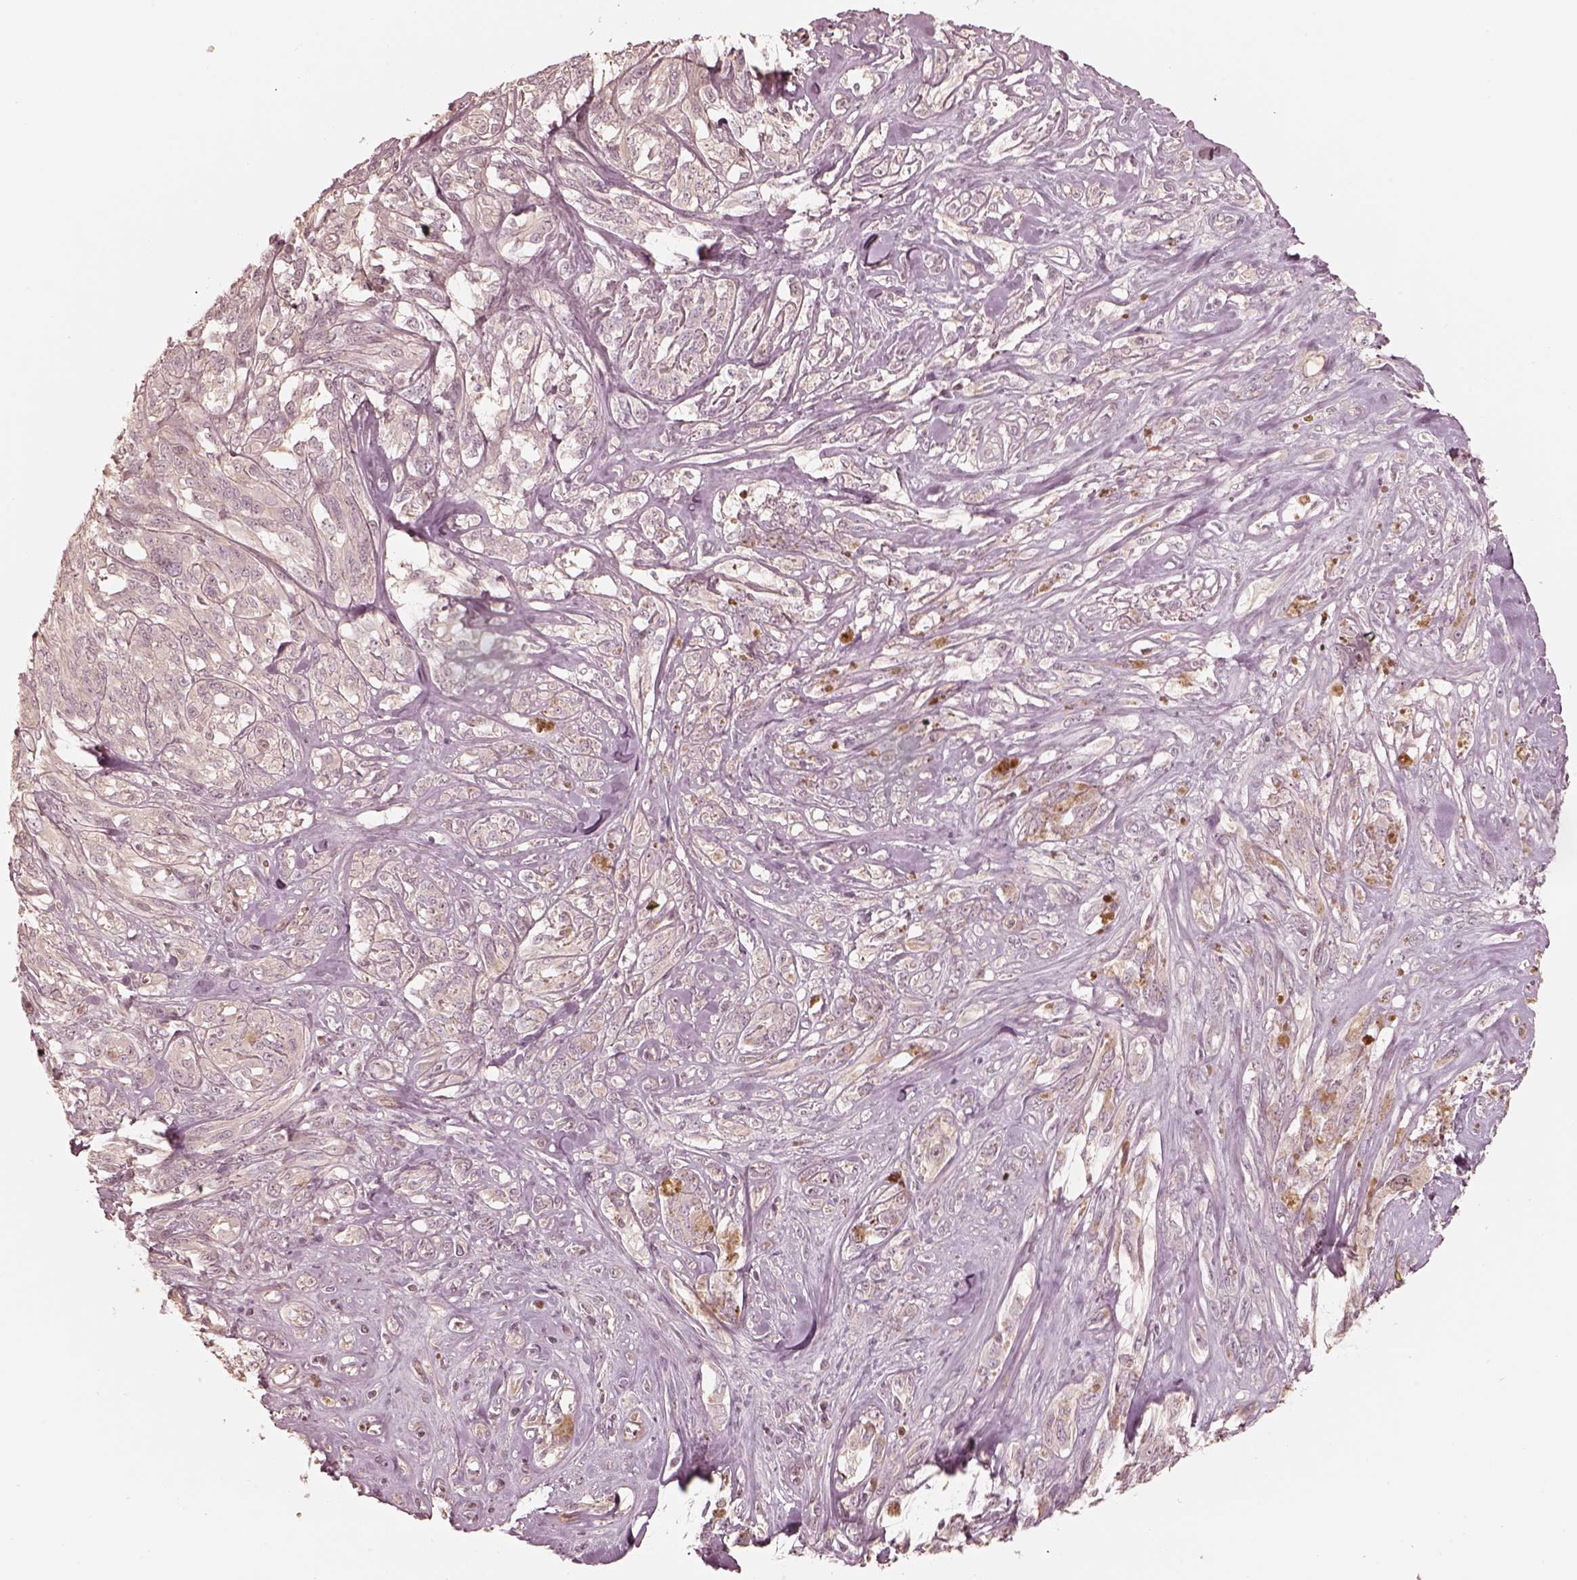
{"staining": {"intensity": "negative", "quantity": "none", "location": "none"}, "tissue": "melanoma", "cell_type": "Tumor cells", "image_type": "cancer", "snomed": [{"axis": "morphology", "description": "Malignant melanoma, NOS"}, {"axis": "topography", "description": "Skin"}], "caption": "Micrograph shows no significant protein expression in tumor cells of malignant melanoma. (Immunohistochemistry (ihc), brightfield microscopy, high magnification).", "gene": "KIF5C", "patient": {"sex": "female", "age": 91}}